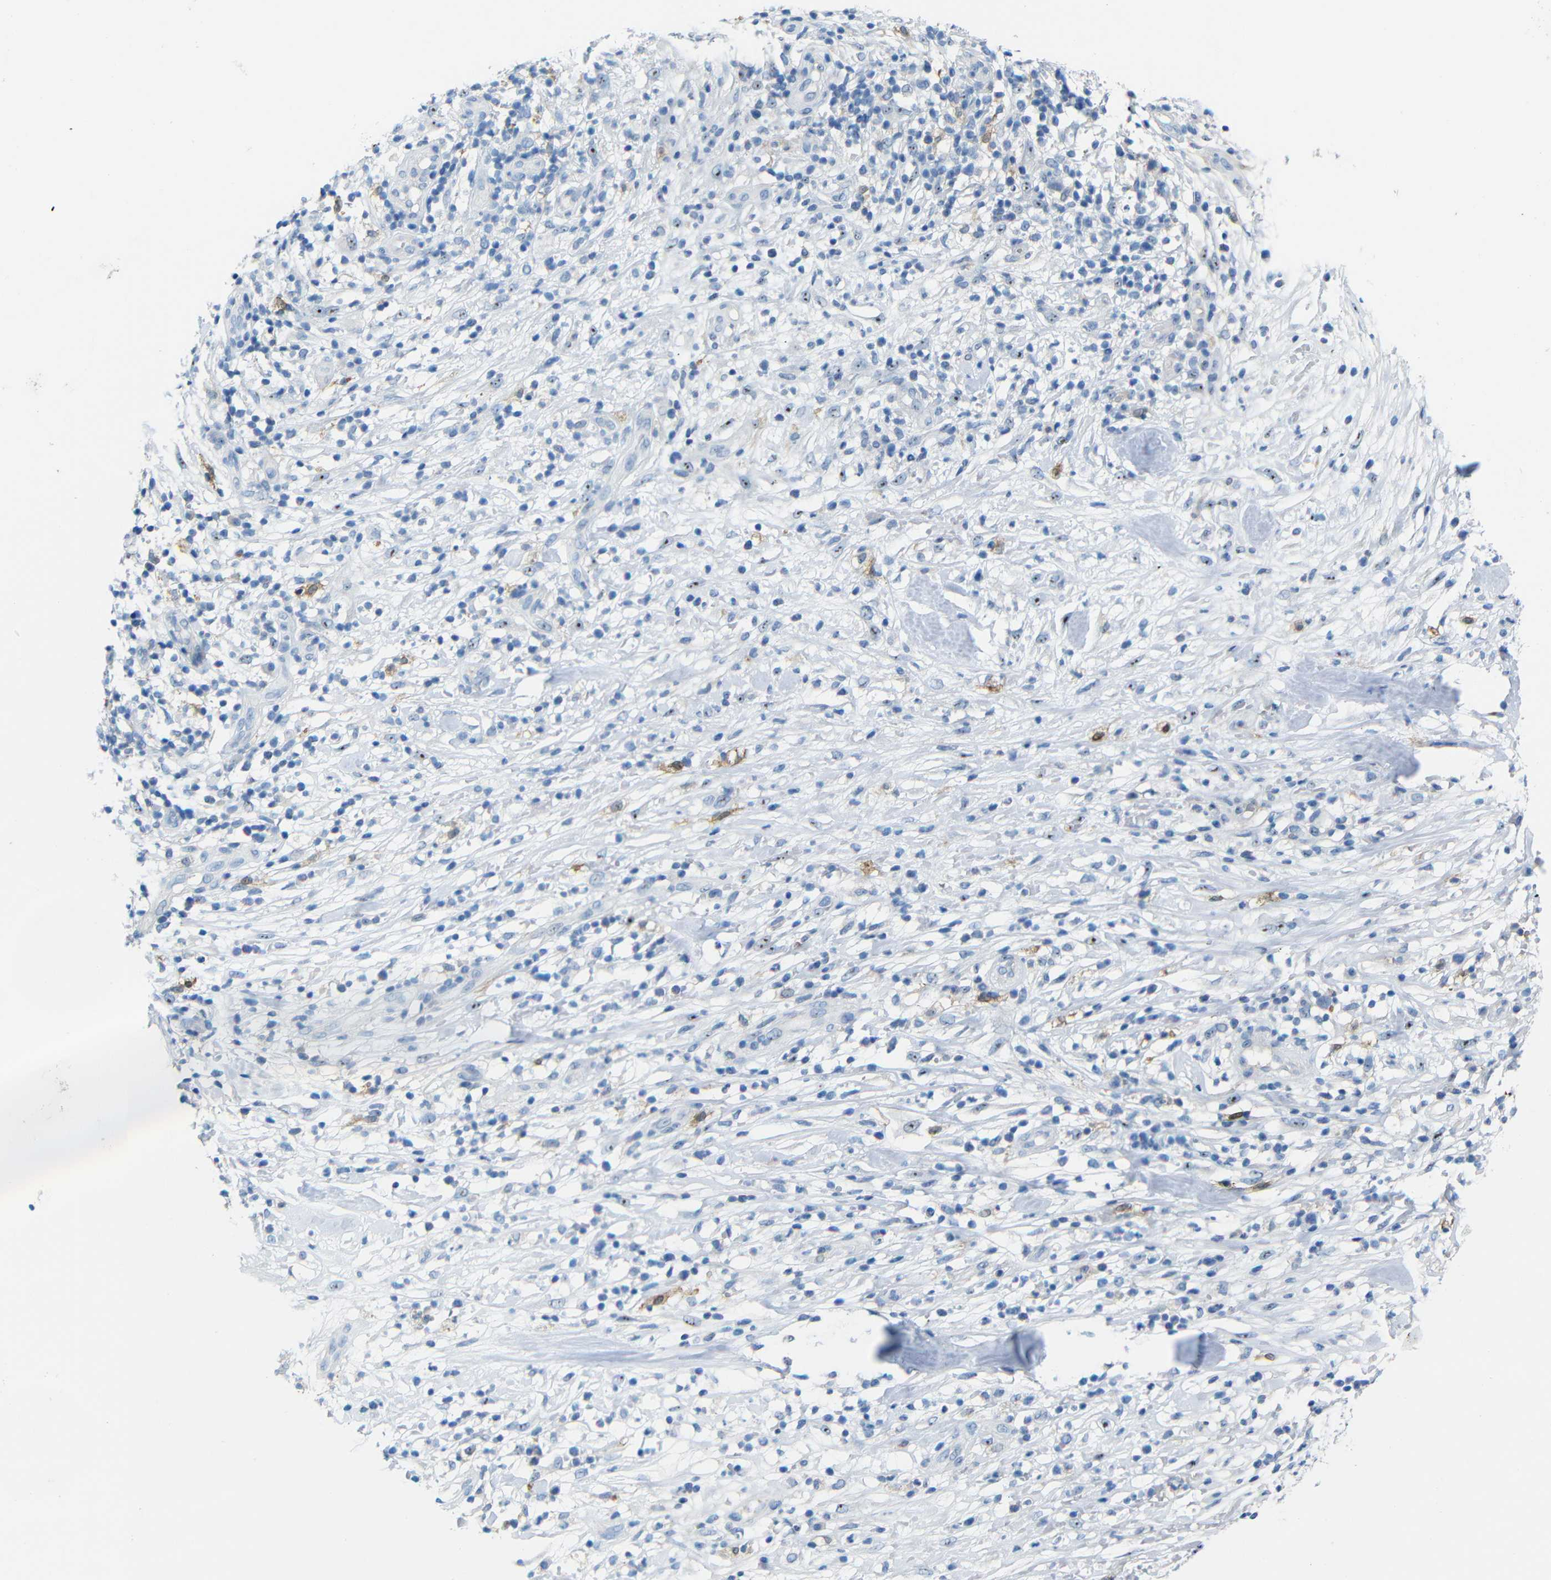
{"staining": {"intensity": "moderate", "quantity": ">75%", "location": "nuclear"}, "tissue": "melanoma", "cell_type": "Tumor cells", "image_type": "cancer", "snomed": [{"axis": "morphology", "description": "Necrosis, NOS"}, {"axis": "morphology", "description": "Malignant melanoma, NOS"}, {"axis": "topography", "description": "Skin"}], "caption": "A histopathology image of malignant melanoma stained for a protein exhibits moderate nuclear brown staining in tumor cells.", "gene": "C1orf210", "patient": {"sex": "female", "age": 87}}